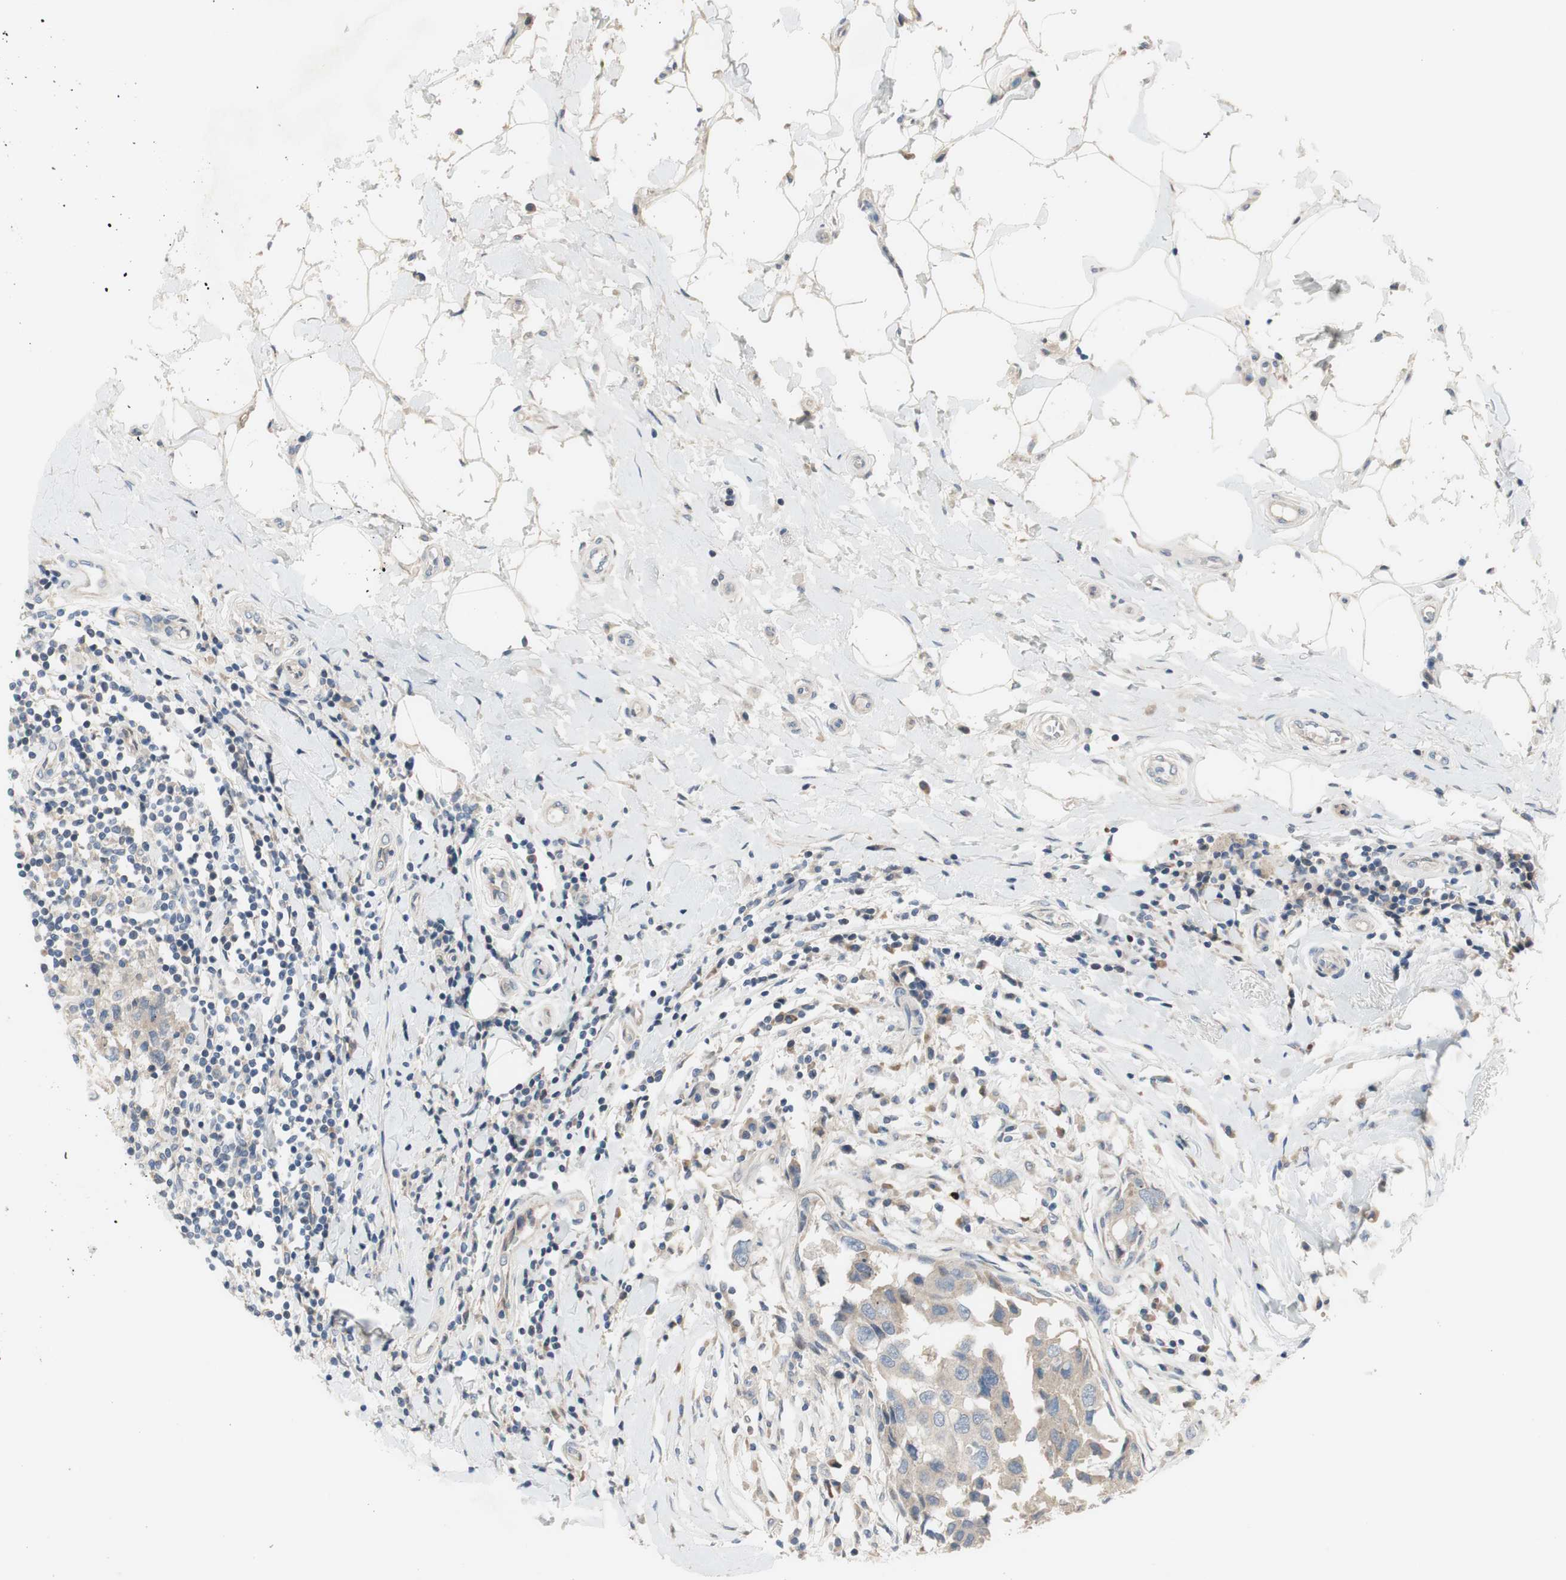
{"staining": {"intensity": "negative", "quantity": "none", "location": "none"}, "tissue": "breast cancer", "cell_type": "Tumor cells", "image_type": "cancer", "snomed": [{"axis": "morphology", "description": "Duct carcinoma"}, {"axis": "topography", "description": "Breast"}], "caption": "Tumor cells show no significant protein expression in breast cancer.", "gene": "TACR3", "patient": {"sex": "female", "age": 27}}